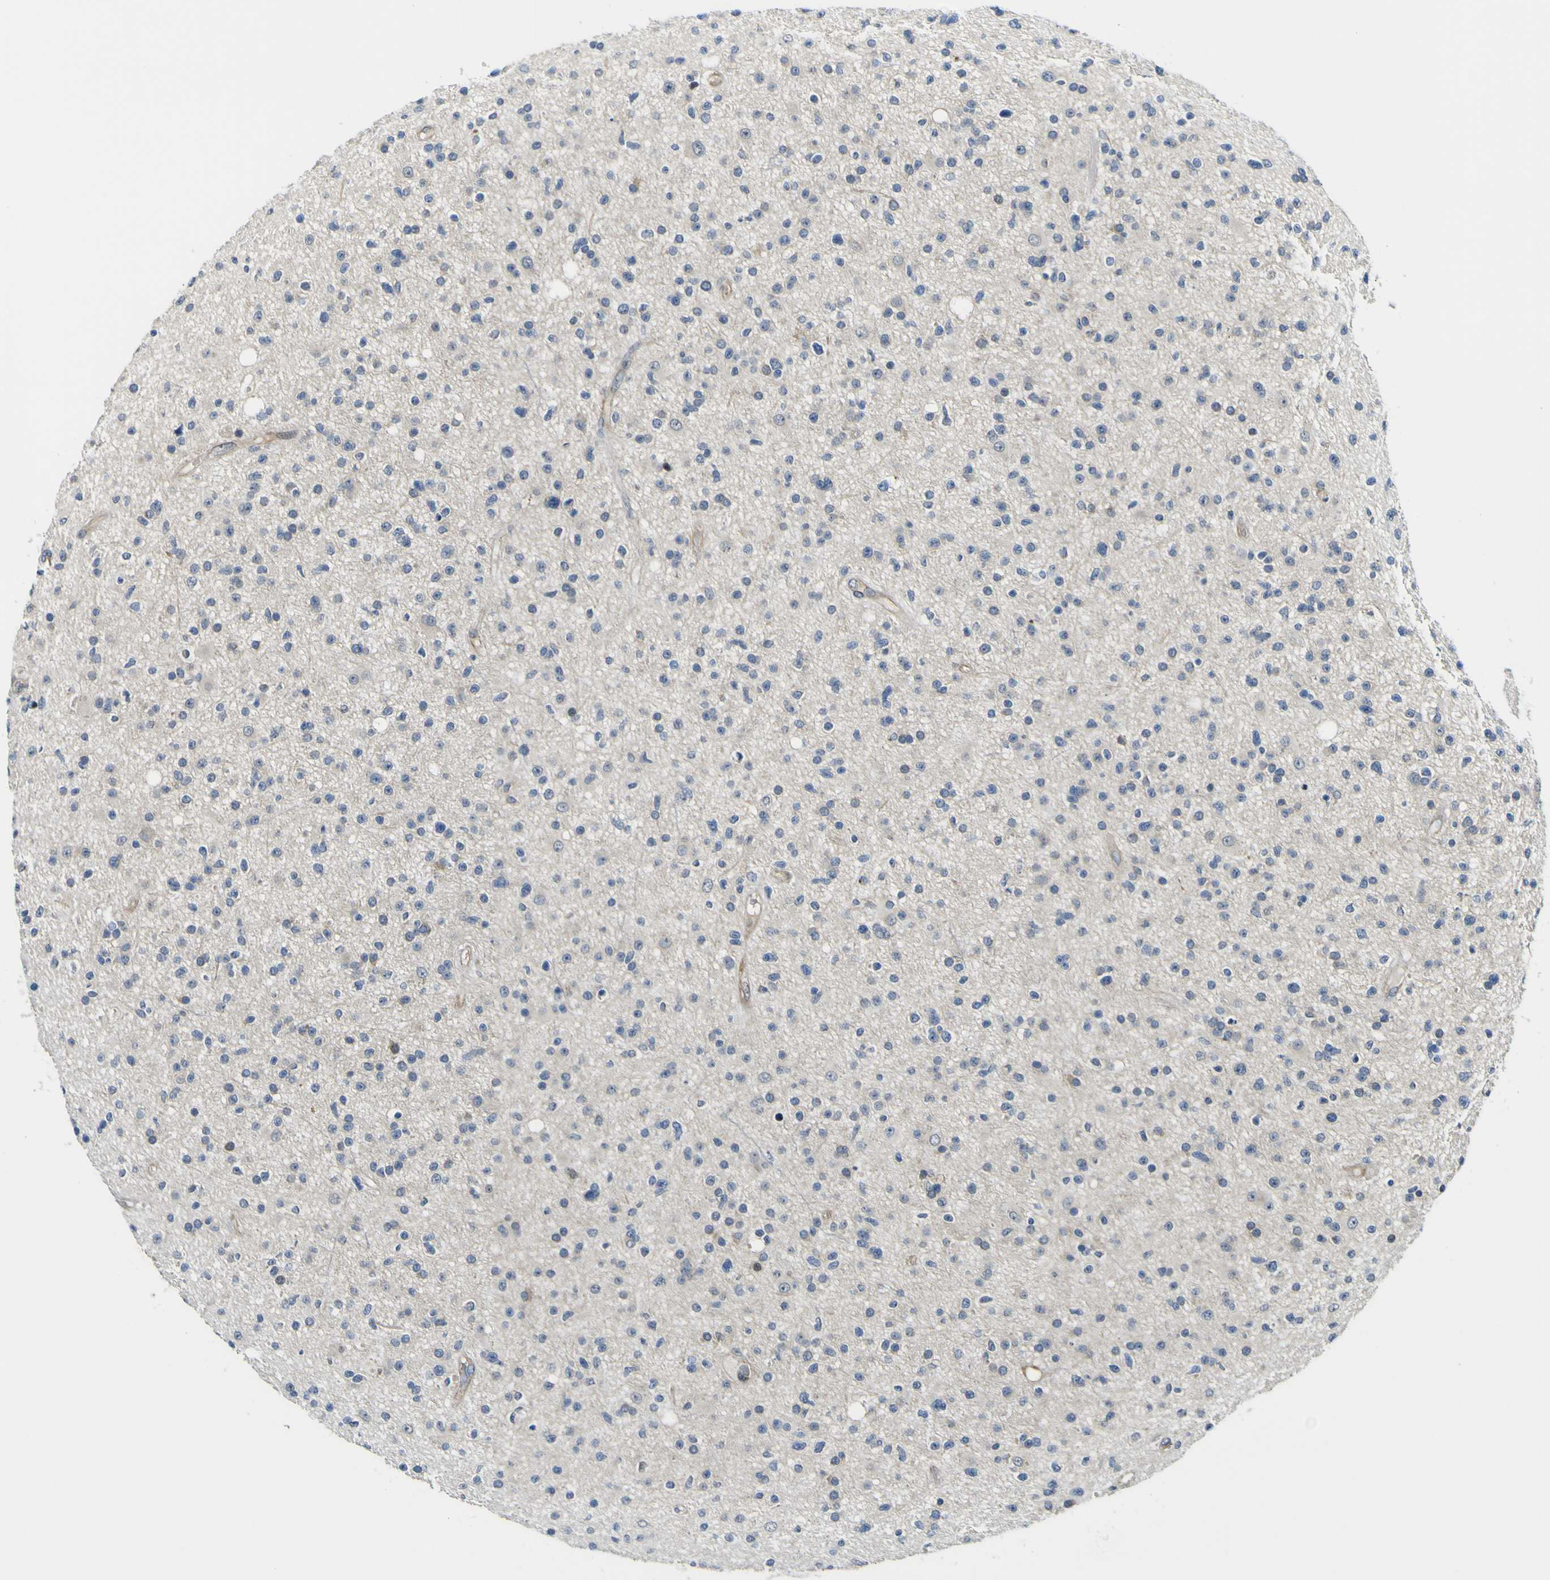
{"staining": {"intensity": "negative", "quantity": "none", "location": "none"}, "tissue": "glioma", "cell_type": "Tumor cells", "image_type": "cancer", "snomed": [{"axis": "morphology", "description": "Glioma, malignant, High grade"}, {"axis": "topography", "description": "Brain"}], "caption": "Immunohistochemistry (IHC) histopathology image of high-grade glioma (malignant) stained for a protein (brown), which exhibits no expression in tumor cells.", "gene": "KDM7A", "patient": {"sex": "male", "age": 33}}